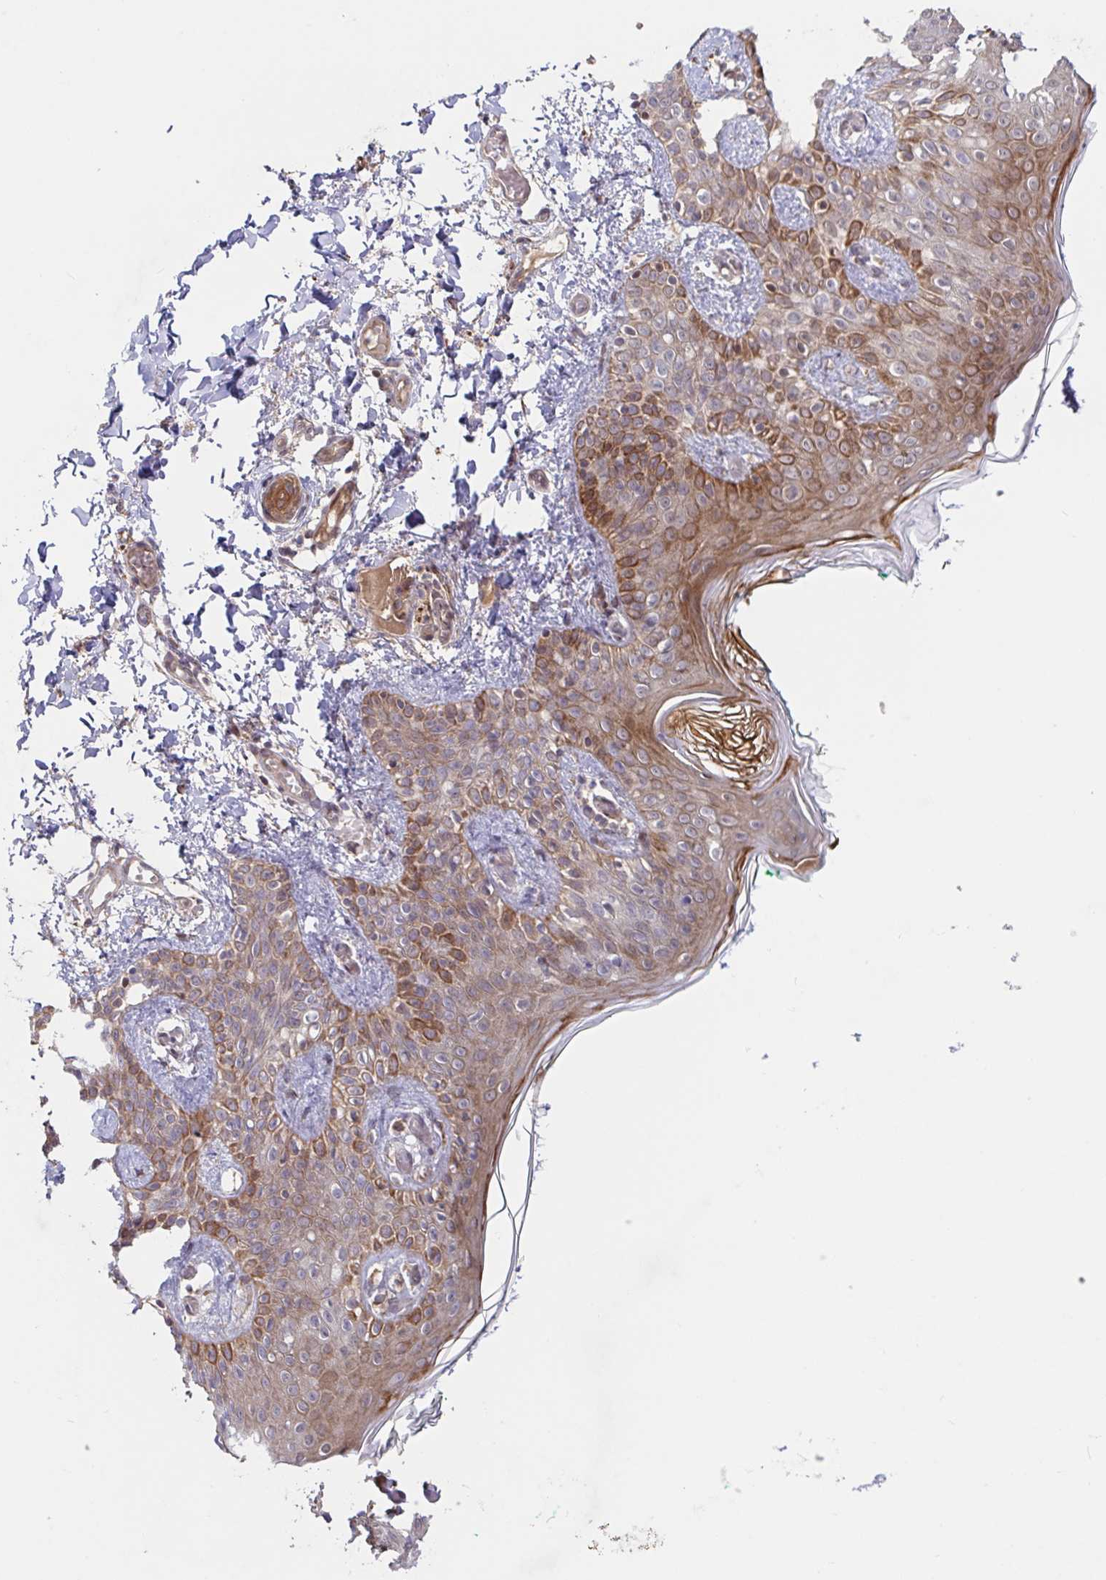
{"staining": {"intensity": "weak", "quantity": "25%-75%", "location": "cytoplasmic/membranous"}, "tissue": "skin", "cell_type": "Fibroblasts", "image_type": "normal", "snomed": [{"axis": "morphology", "description": "Normal tissue, NOS"}, {"axis": "topography", "description": "Skin"}], "caption": "A brown stain shows weak cytoplasmic/membranous positivity of a protein in fibroblasts of normal skin.", "gene": "AACS", "patient": {"sex": "male", "age": 16}}